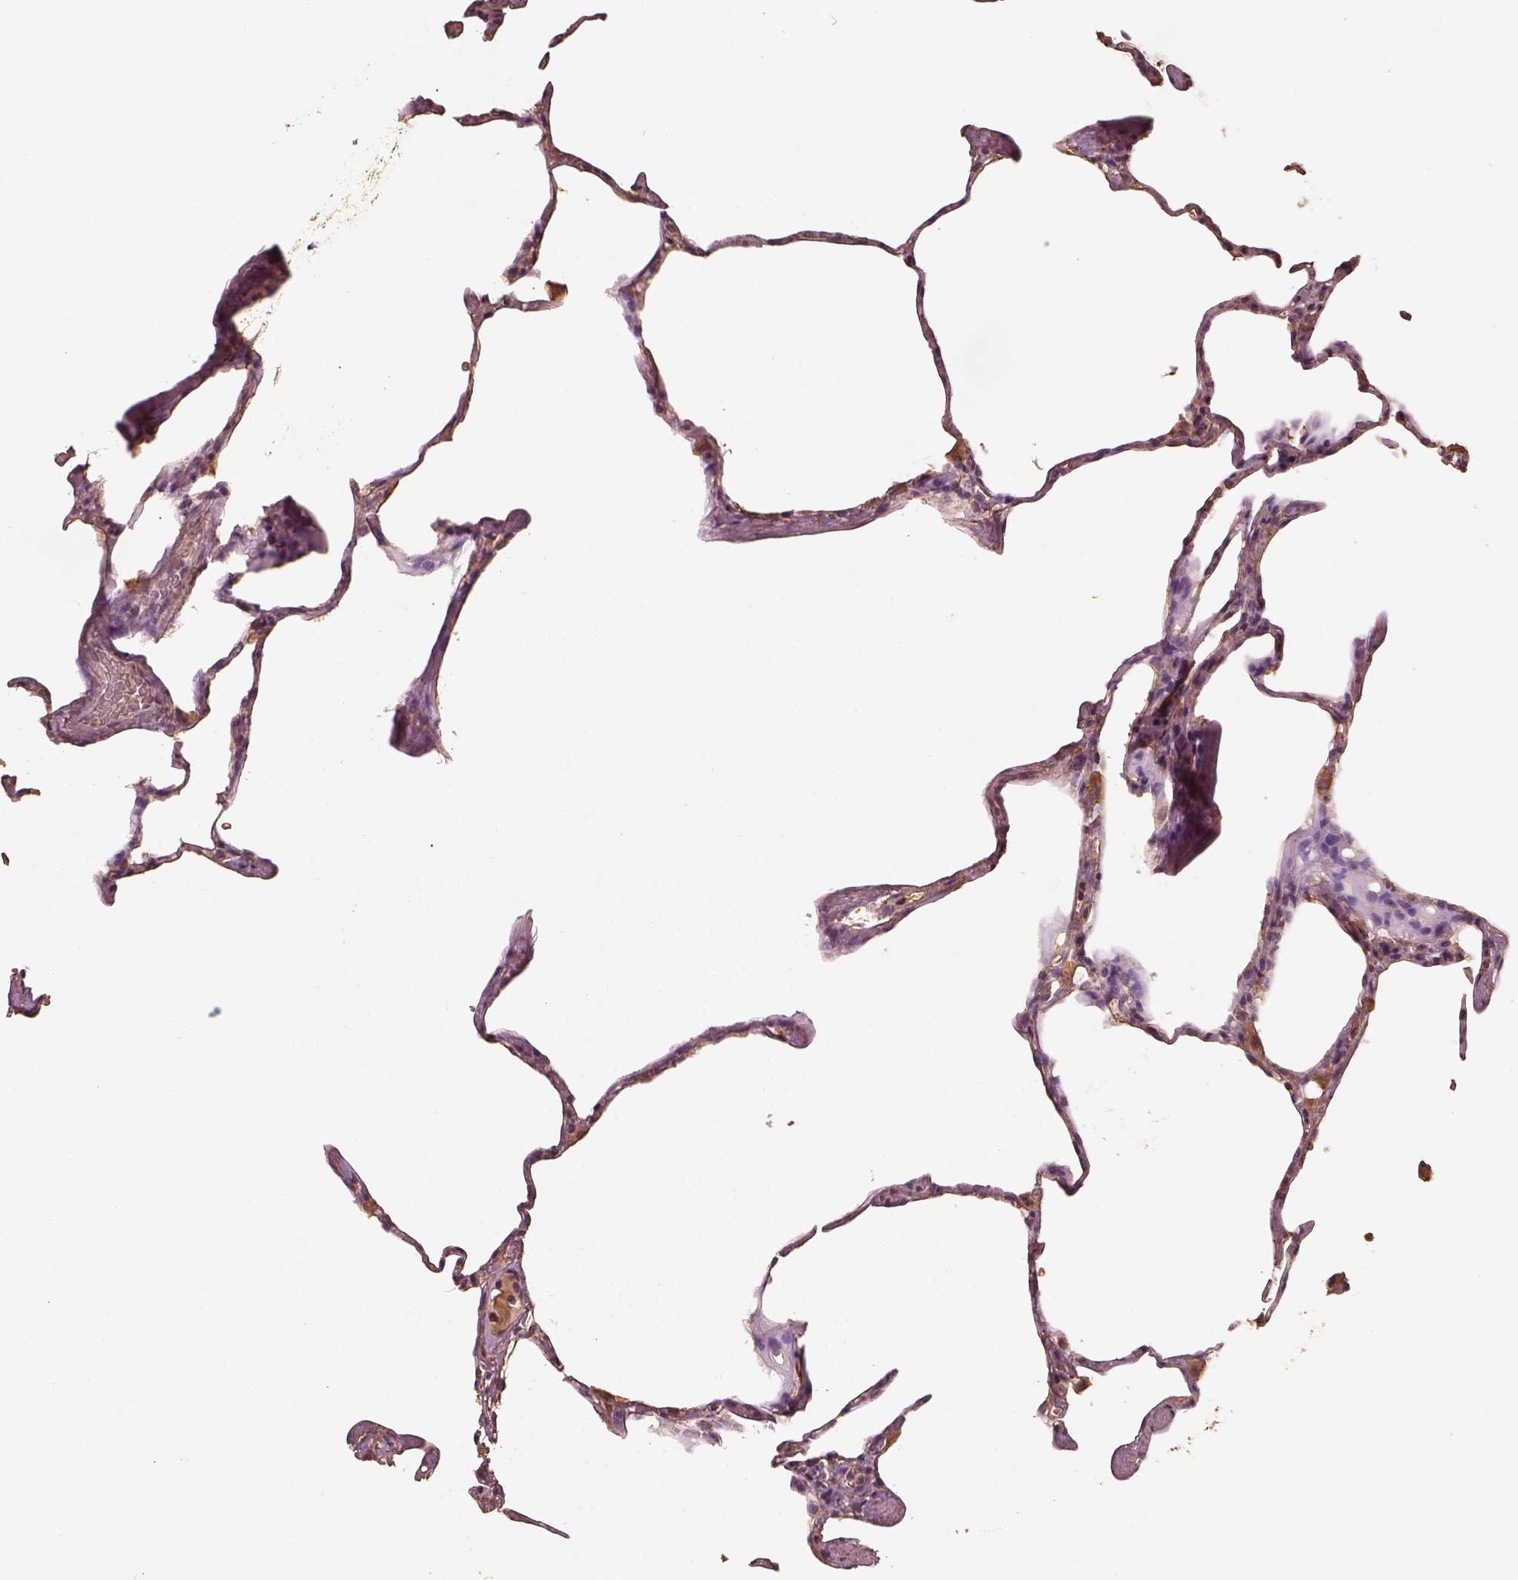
{"staining": {"intensity": "weak", "quantity": ">75%", "location": "cytoplasmic/membranous"}, "tissue": "lung", "cell_type": "Alveolar cells", "image_type": "normal", "snomed": [{"axis": "morphology", "description": "Normal tissue, NOS"}, {"axis": "topography", "description": "Lung"}], "caption": "Lung stained with immunohistochemistry displays weak cytoplasmic/membranous positivity in approximately >75% of alveolar cells.", "gene": "PTGES2", "patient": {"sex": "male", "age": 65}}